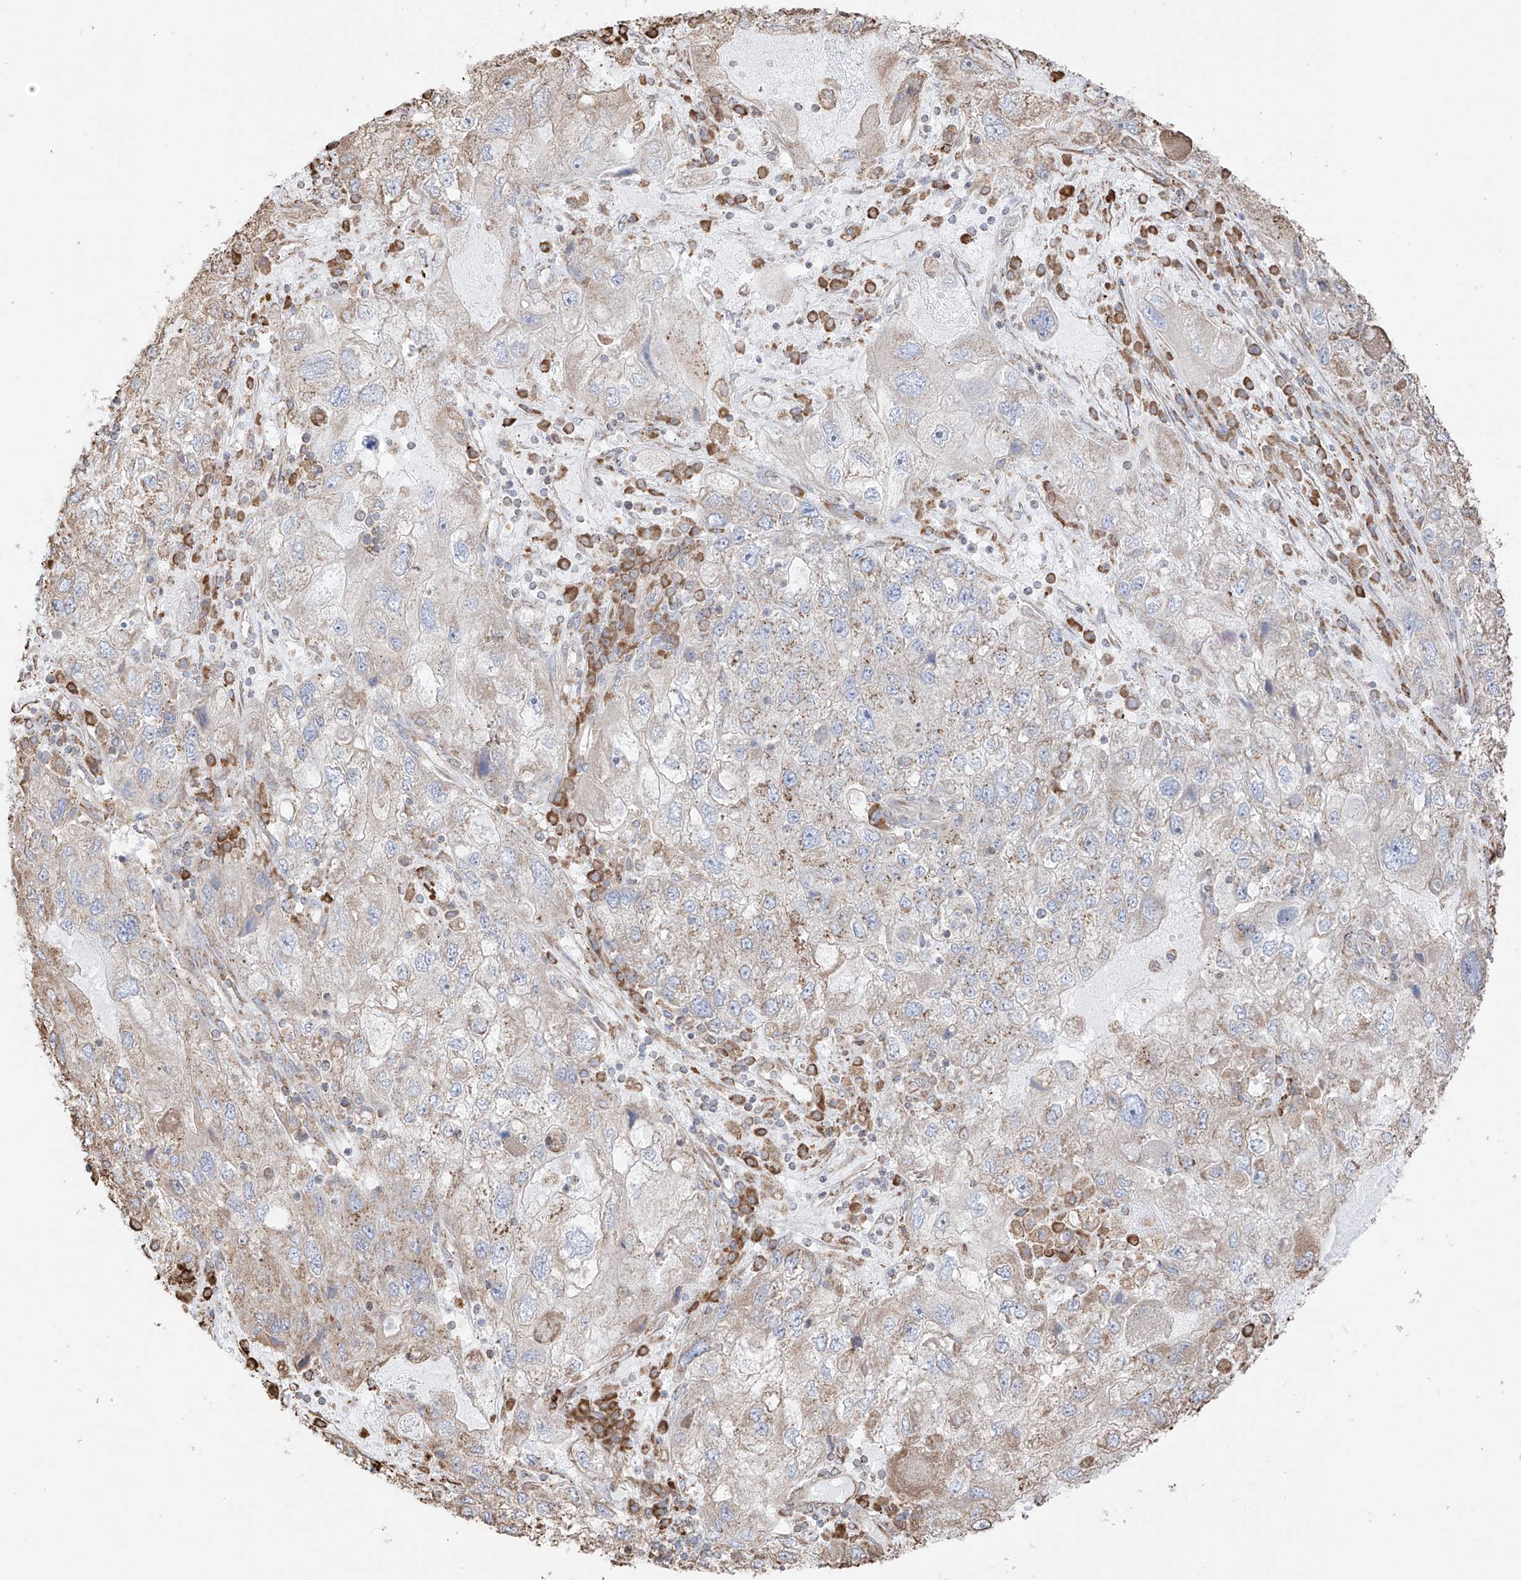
{"staining": {"intensity": "moderate", "quantity": "<25%", "location": "cytoplasmic/membranous"}, "tissue": "endometrial cancer", "cell_type": "Tumor cells", "image_type": "cancer", "snomed": [{"axis": "morphology", "description": "Adenocarcinoma, NOS"}, {"axis": "topography", "description": "Endometrium"}], "caption": "A photomicrograph of human adenocarcinoma (endometrial) stained for a protein shows moderate cytoplasmic/membranous brown staining in tumor cells.", "gene": "XKR3", "patient": {"sex": "female", "age": 49}}